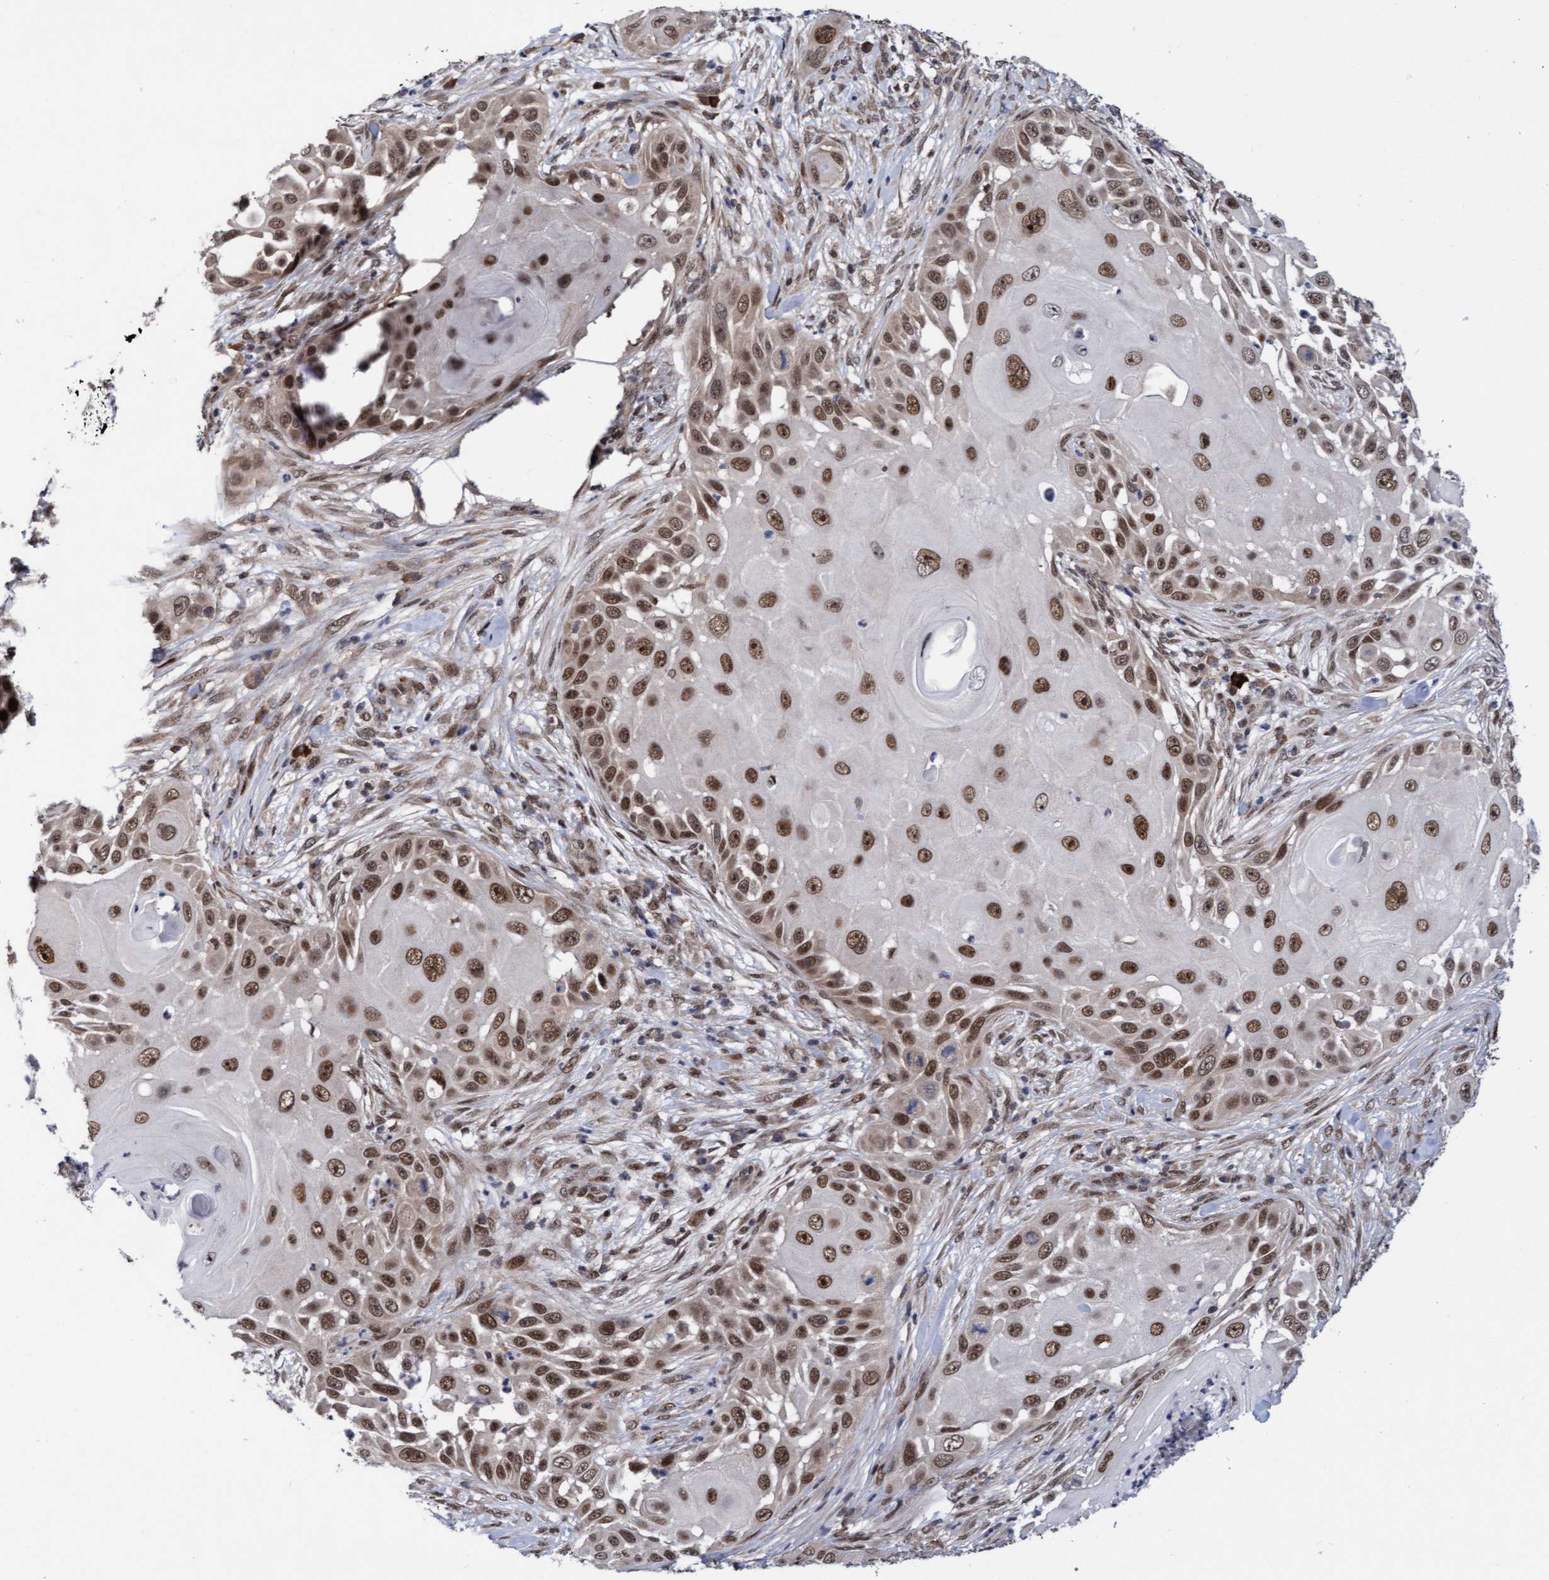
{"staining": {"intensity": "moderate", "quantity": ">75%", "location": "nuclear"}, "tissue": "skin cancer", "cell_type": "Tumor cells", "image_type": "cancer", "snomed": [{"axis": "morphology", "description": "Squamous cell carcinoma, NOS"}, {"axis": "topography", "description": "Skin"}], "caption": "Skin cancer (squamous cell carcinoma) was stained to show a protein in brown. There is medium levels of moderate nuclear expression in about >75% of tumor cells. (DAB (3,3'-diaminobenzidine) IHC with brightfield microscopy, high magnification).", "gene": "TANC2", "patient": {"sex": "female", "age": 44}}